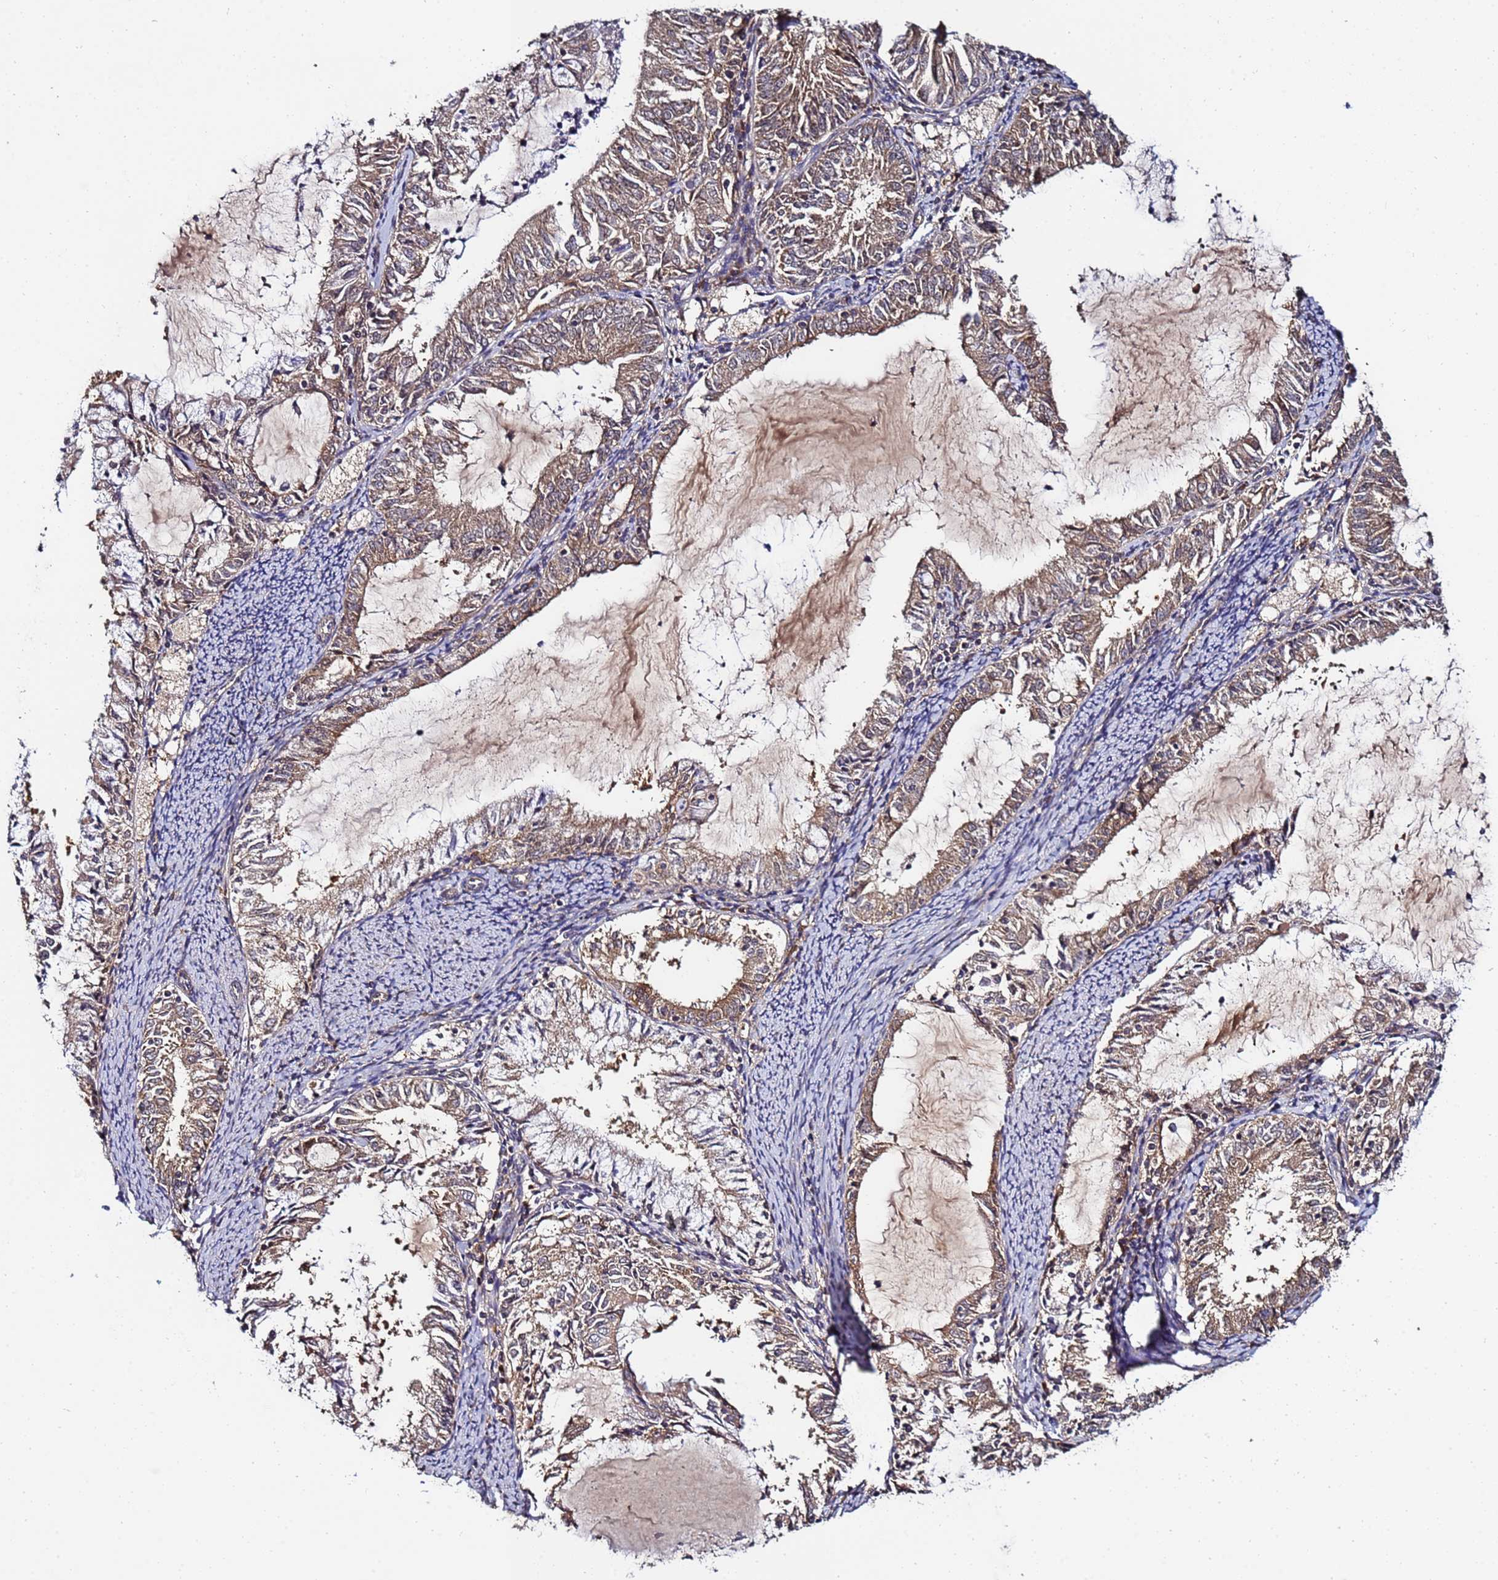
{"staining": {"intensity": "weak", "quantity": ">75%", "location": "cytoplasmic/membranous"}, "tissue": "endometrial cancer", "cell_type": "Tumor cells", "image_type": "cancer", "snomed": [{"axis": "morphology", "description": "Adenocarcinoma, NOS"}, {"axis": "topography", "description": "Endometrium"}], "caption": "Human endometrial cancer stained for a protein (brown) reveals weak cytoplasmic/membranous positive positivity in approximately >75% of tumor cells.", "gene": "NAXE", "patient": {"sex": "female", "age": 57}}